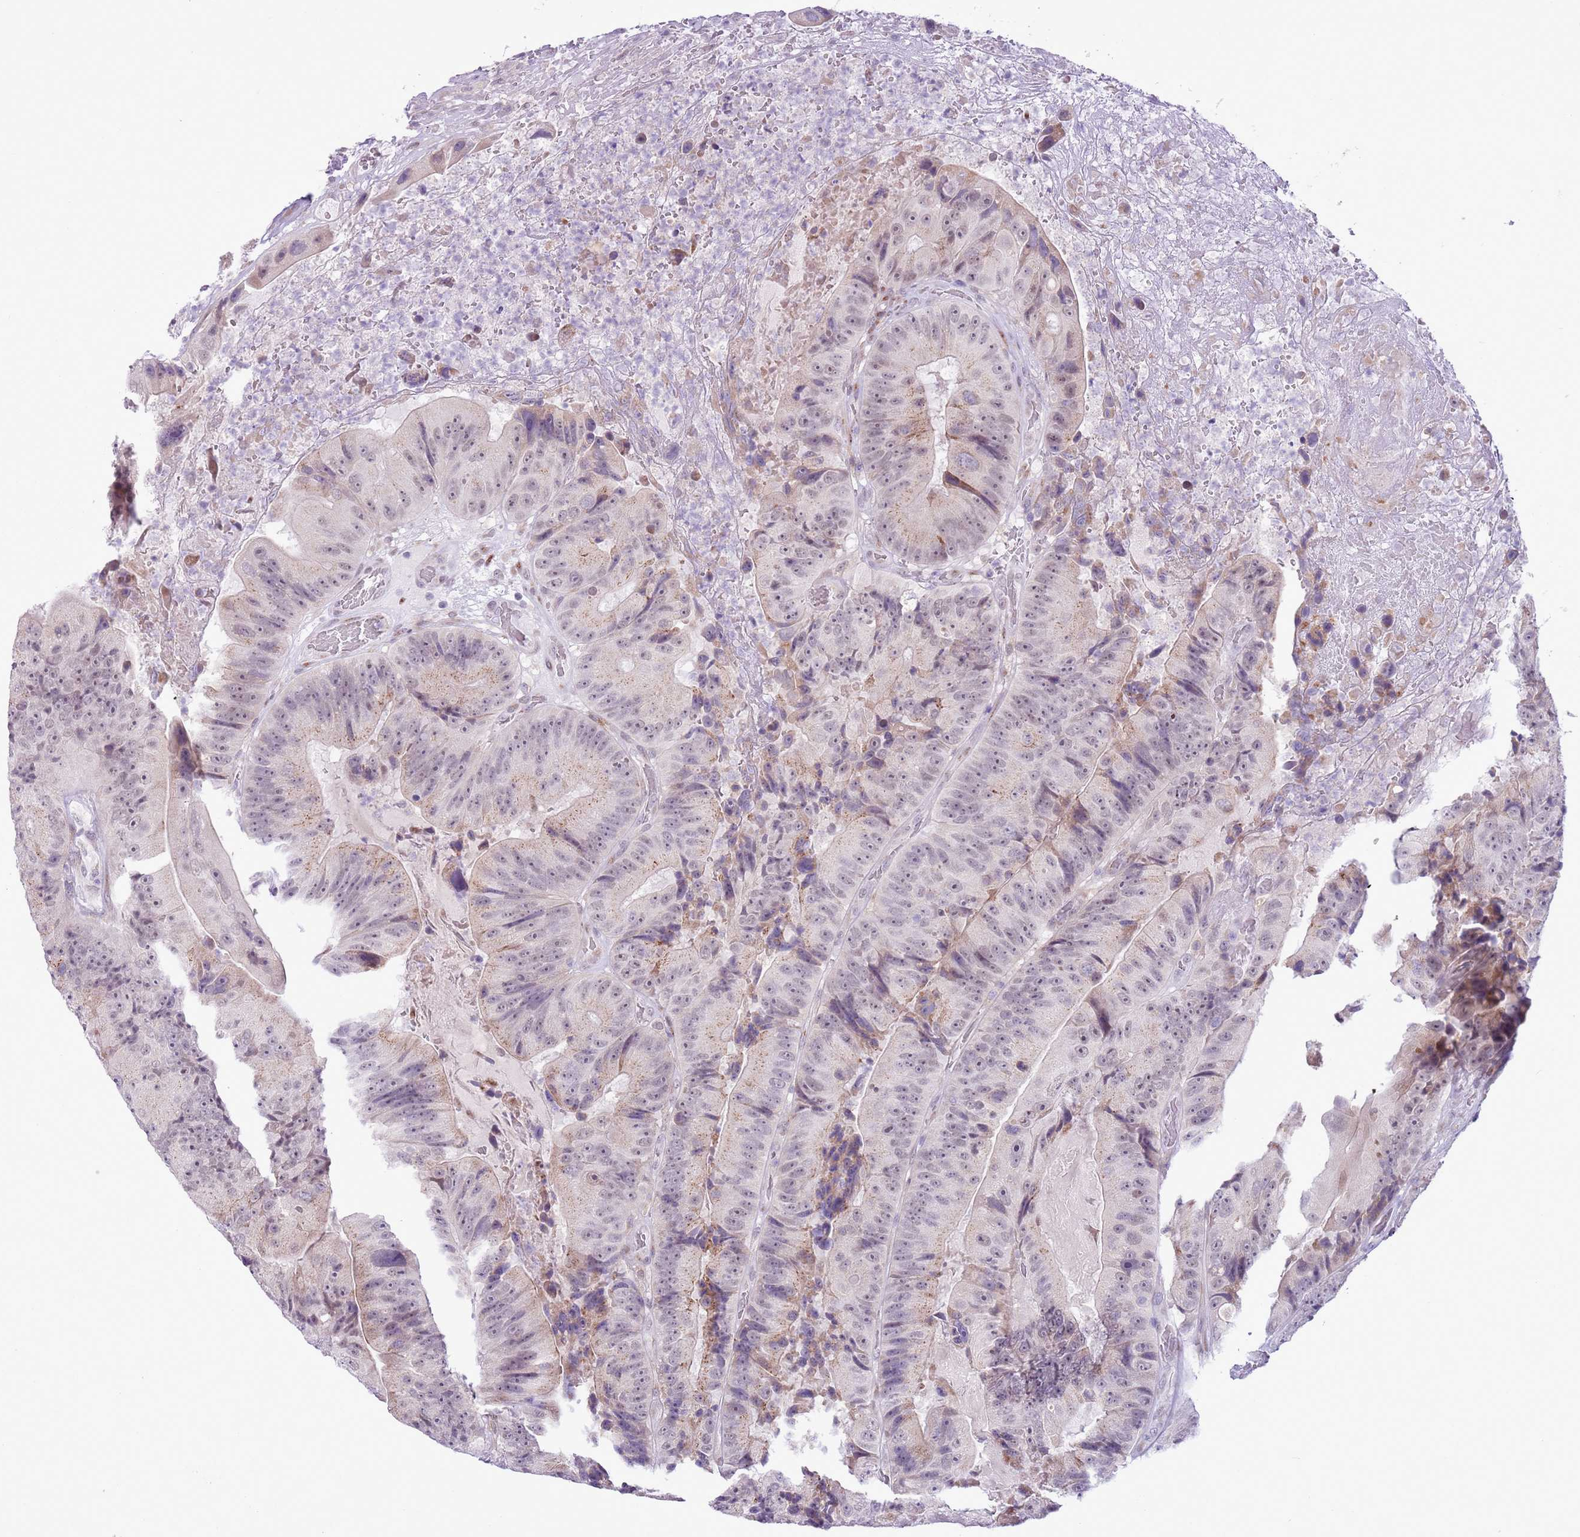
{"staining": {"intensity": "moderate", "quantity": "25%-75%", "location": "cytoplasmic/membranous"}, "tissue": "colorectal cancer", "cell_type": "Tumor cells", "image_type": "cancer", "snomed": [{"axis": "morphology", "description": "Adenocarcinoma, NOS"}, {"axis": "topography", "description": "Colon"}], "caption": "Immunohistochemical staining of colorectal adenocarcinoma exhibits medium levels of moderate cytoplasmic/membranous protein positivity in about 25%-75% of tumor cells. Nuclei are stained in blue.", "gene": "ZNF576", "patient": {"sex": "female", "age": 86}}